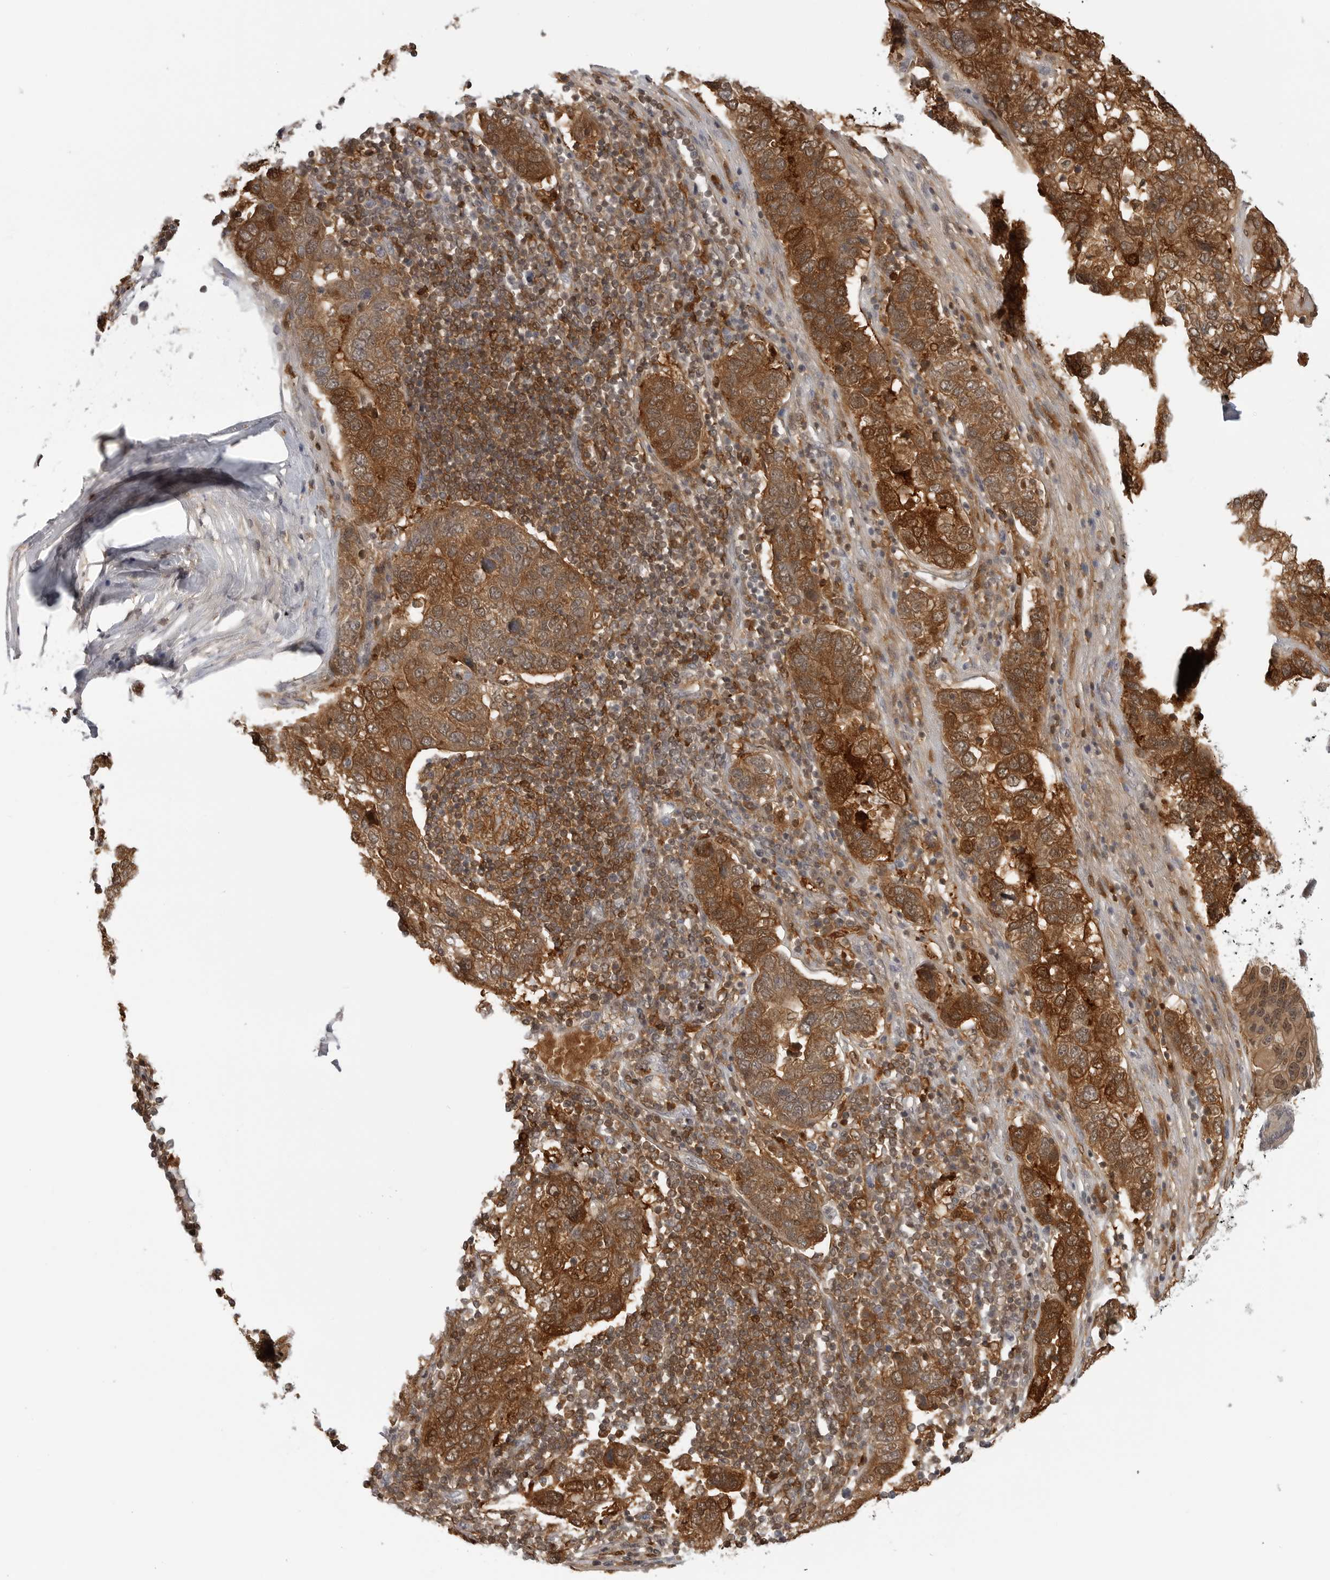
{"staining": {"intensity": "strong", "quantity": ">75%", "location": "cytoplasmic/membranous"}, "tissue": "pancreatic cancer", "cell_type": "Tumor cells", "image_type": "cancer", "snomed": [{"axis": "morphology", "description": "Adenocarcinoma, NOS"}, {"axis": "topography", "description": "Pancreas"}], "caption": "Pancreatic cancer stained with a protein marker reveals strong staining in tumor cells.", "gene": "CTIF", "patient": {"sex": "female", "age": 61}}